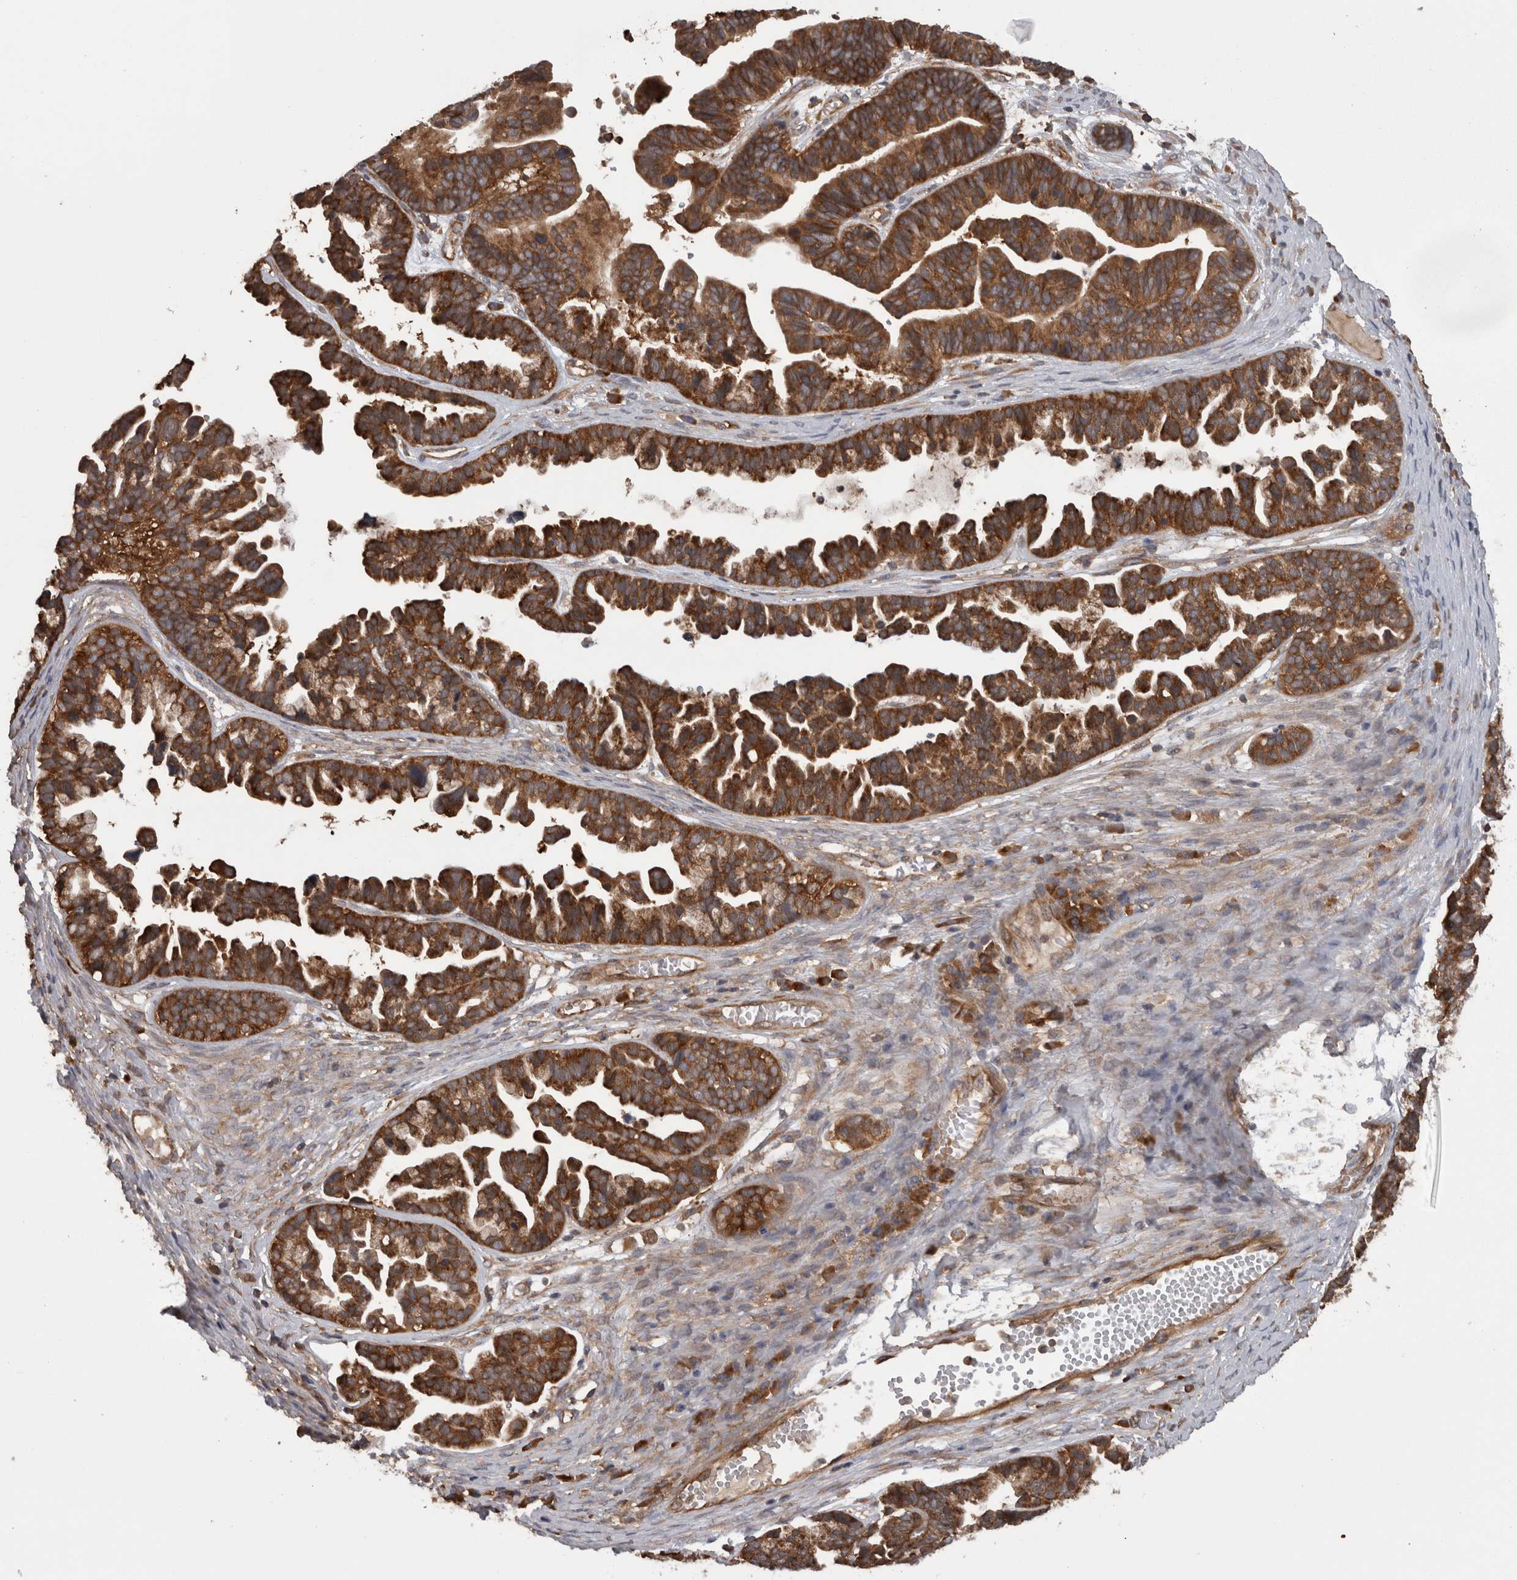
{"staining": {"intensity": "strong", "quantity": ">75%", "location": "cytoplasmic/membranous"}, "tissue": "ovarian cancer", "cell_type": "Tumor cells", "image_type": "cancer", "snomed": [{"axis": "morphology", "description": "Cystadenocarcinoma, serous, NOS"}, {"axis": "topography", "description": "Ovary"}], "caption": "Immunohistochemistry staining of ovarian cancer (serous cystadenocarcinoma), which exhibits high levels of strong cytoplasmic/membranous positivity in about >75% of tumor cells indicating strong cytoplasmic/membranous protein positivity. The staining was performed using DAB (3,3'-diaminobenzidine) (brown) for protein detection and nuclei were counterstained in hematoxylin (blue).", "gene": "SMCR8", "patient": {"sex": "female", "age": 56}}